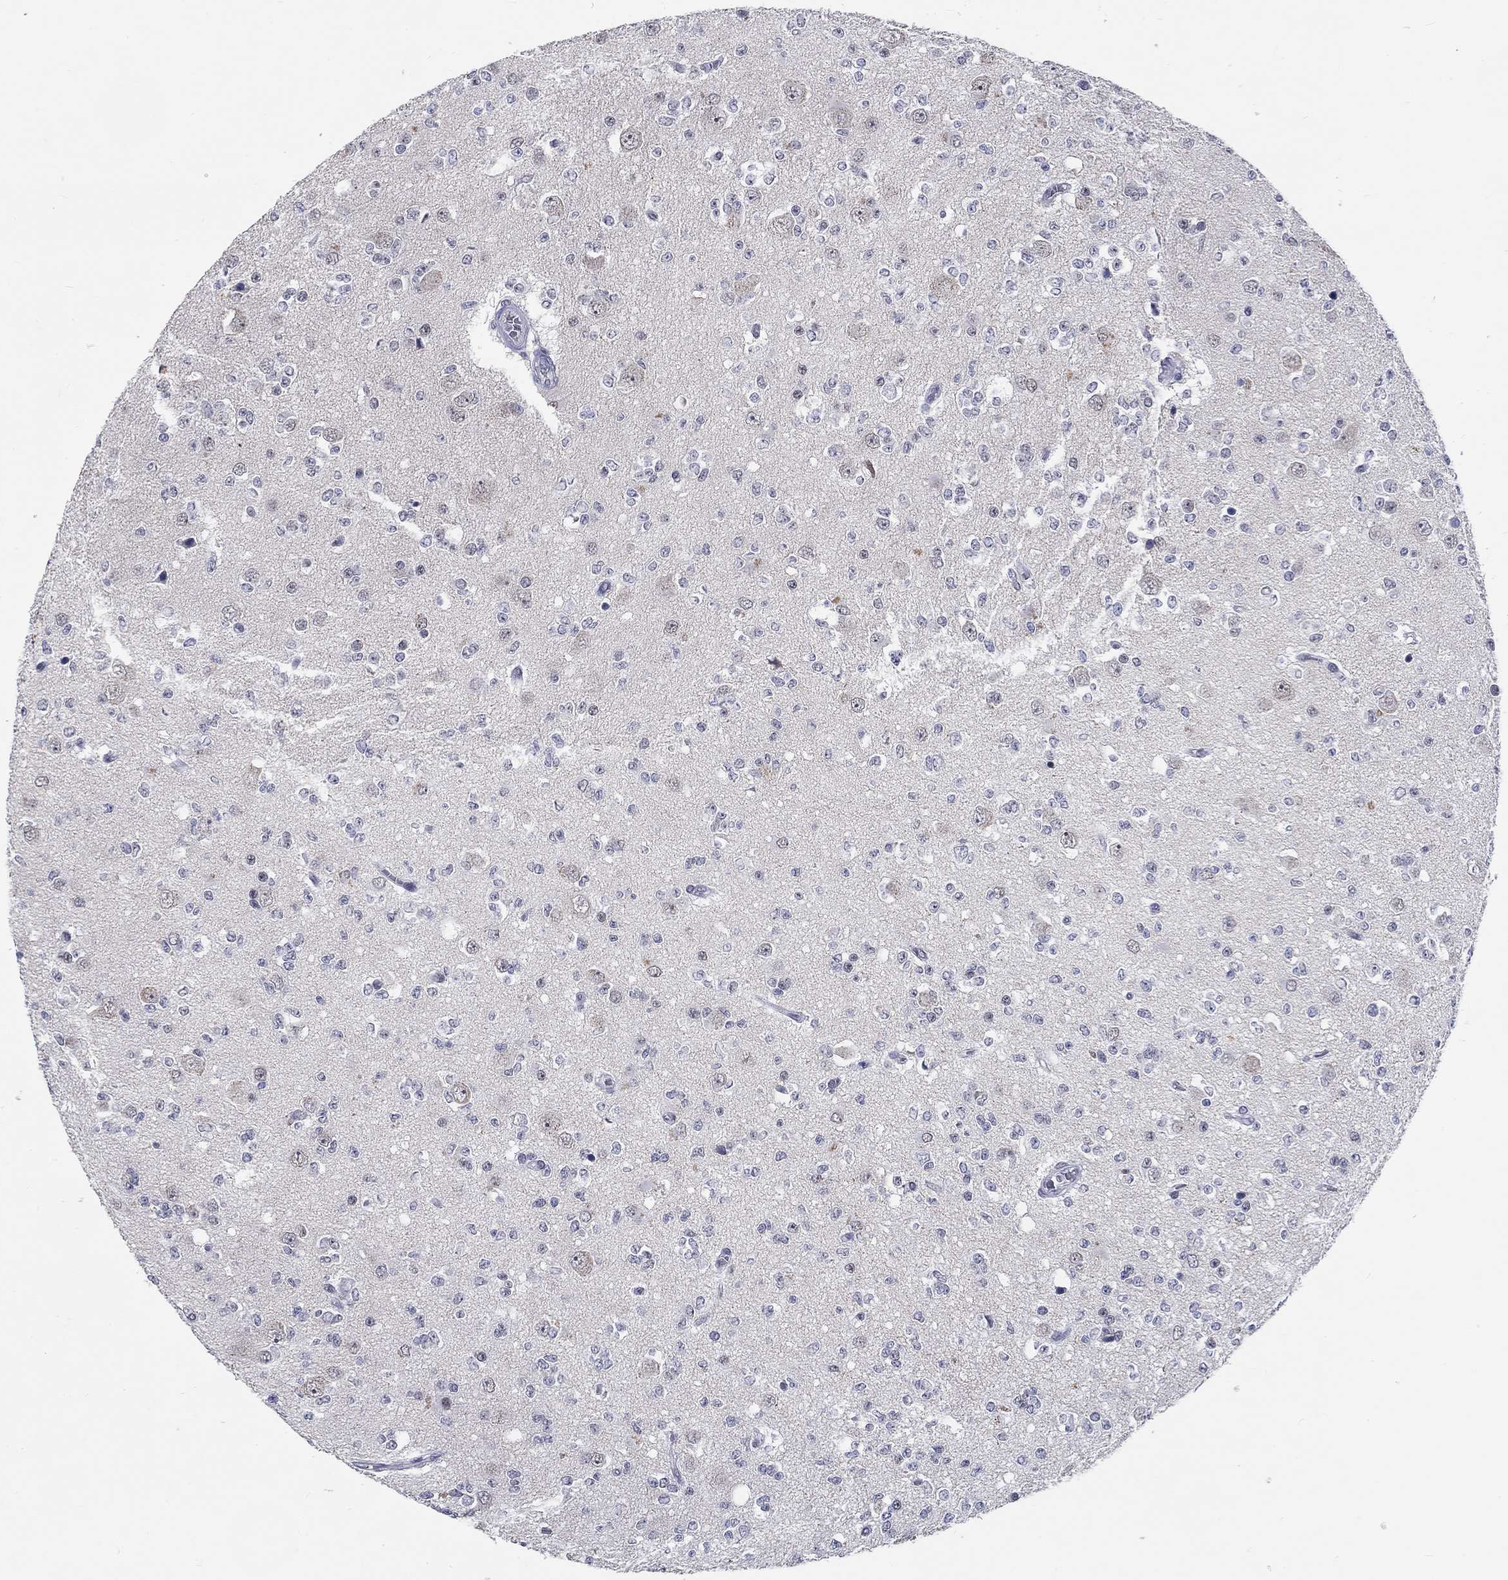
{"staining": {"intensity": "negative", "quantity": "none", "location": "none"}, "tissue": "glioma", "cell_type": "Tumor cells", "image_type": "cancer", "snomed": [{"axis": "morphology", "description": "Glioma, malignant, Low grade"}, {"axis": "topography", "description": "Brain"}], "caption": "DAB (3,3'-diaminobenzidine) immunohistochemical staining of glioma exhibits no significant staining in tumor cells.", "gene": "GRIN1", "patient": {"sex": "female", "age": 45}}